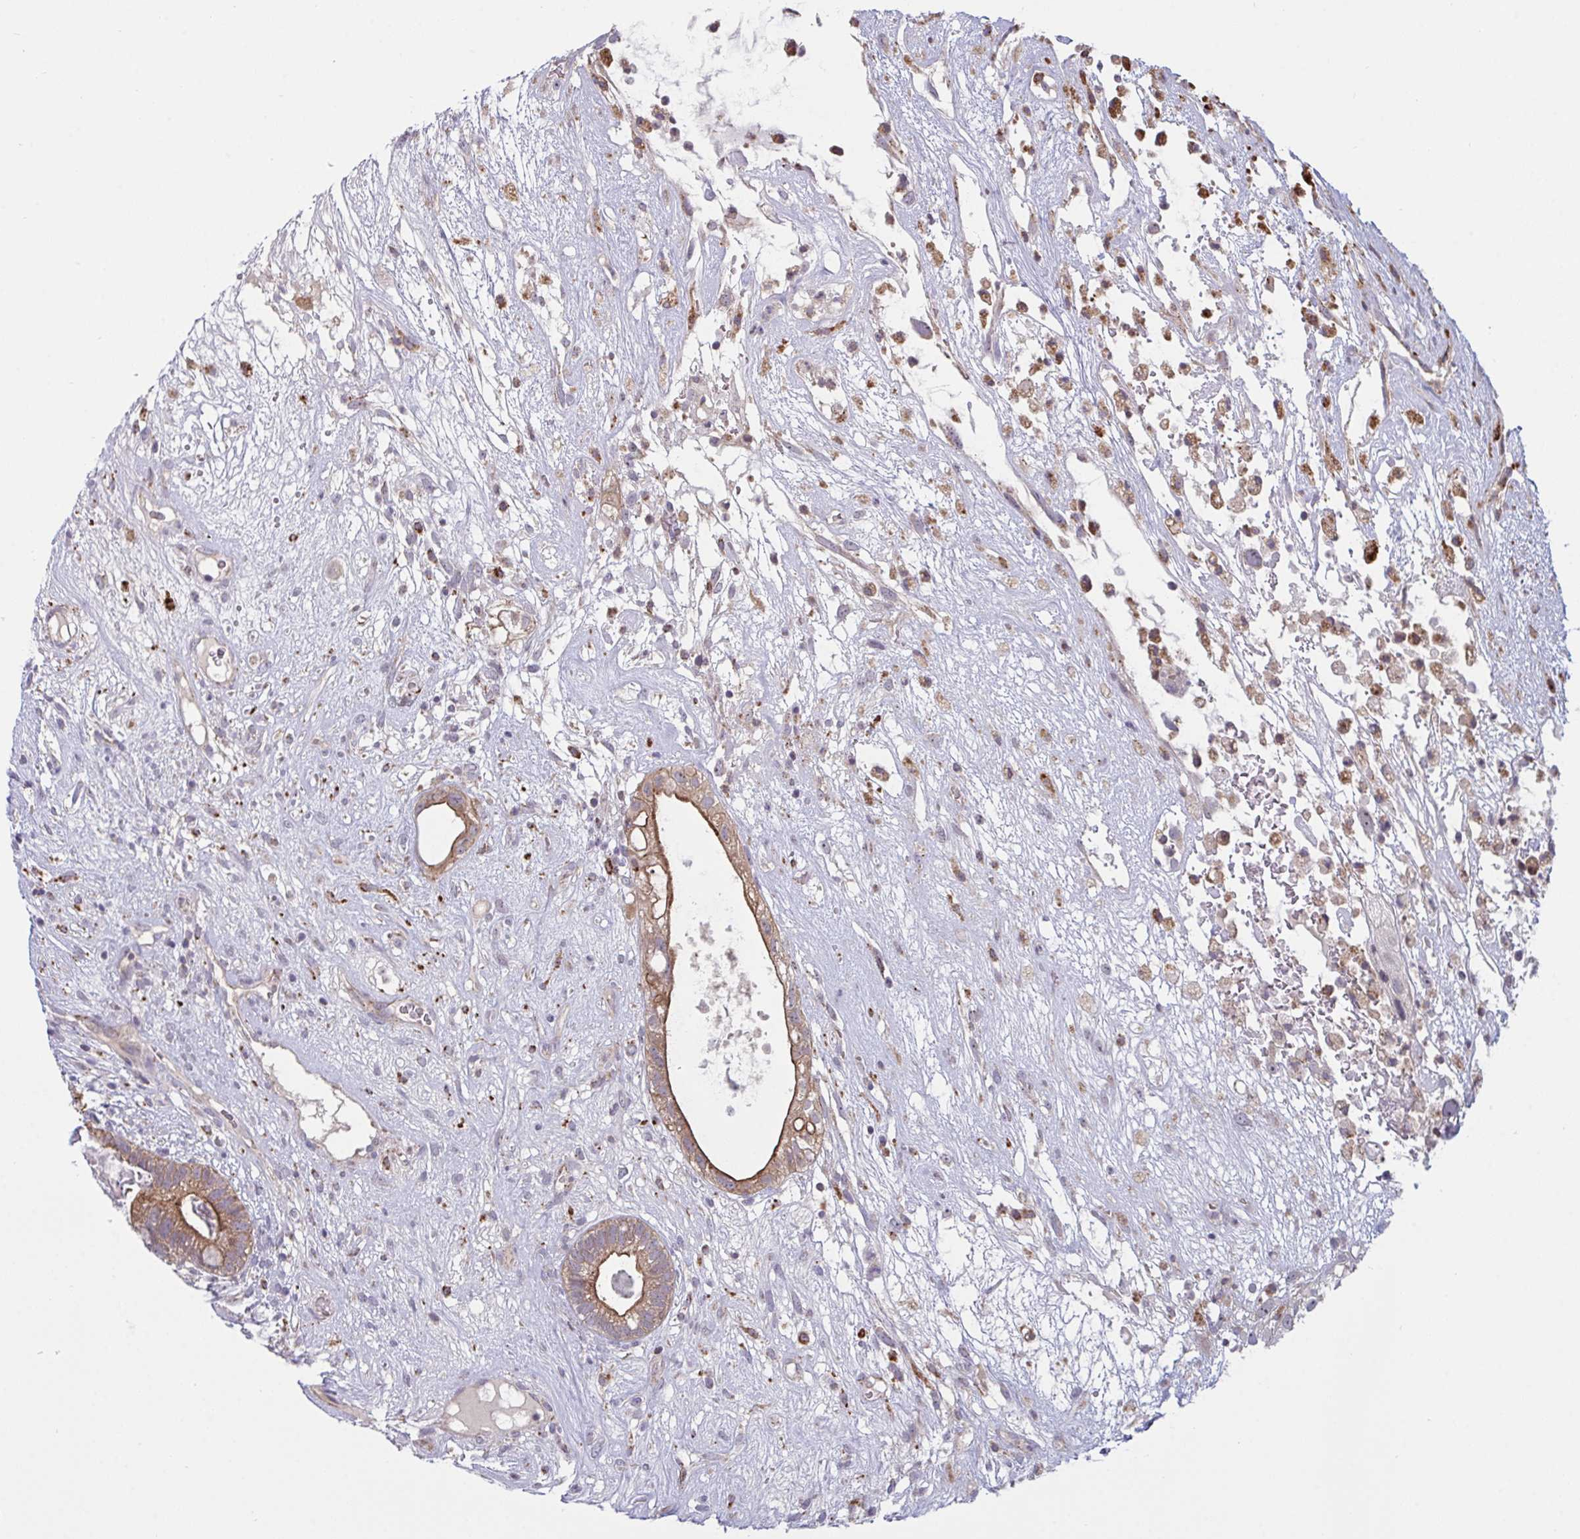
{"staining": {"intensity": "moderate", "quantity": ">75%", "location": "cytoplasmic/membranous"}, "tissue": "testis cancer", "cell_type": "Tumor cells", "image_type": "cancer", "snomed": [{"axis": "morphology", "description": "Seminoma, NOS"}, {"axis": "morphology", "description": "Carcinoma, Embryonal, NOS"}, {"axis": "topography", "description": "Testis"}], "caption": "Seminoma (testis) tissue displays moderate cytoplasmic/membranous positivity in approximately >75% of tumor cells, visualized by immunohistochemistry.", "gene": "XAF1", "patient": {"sex": "male", "age": 41}}